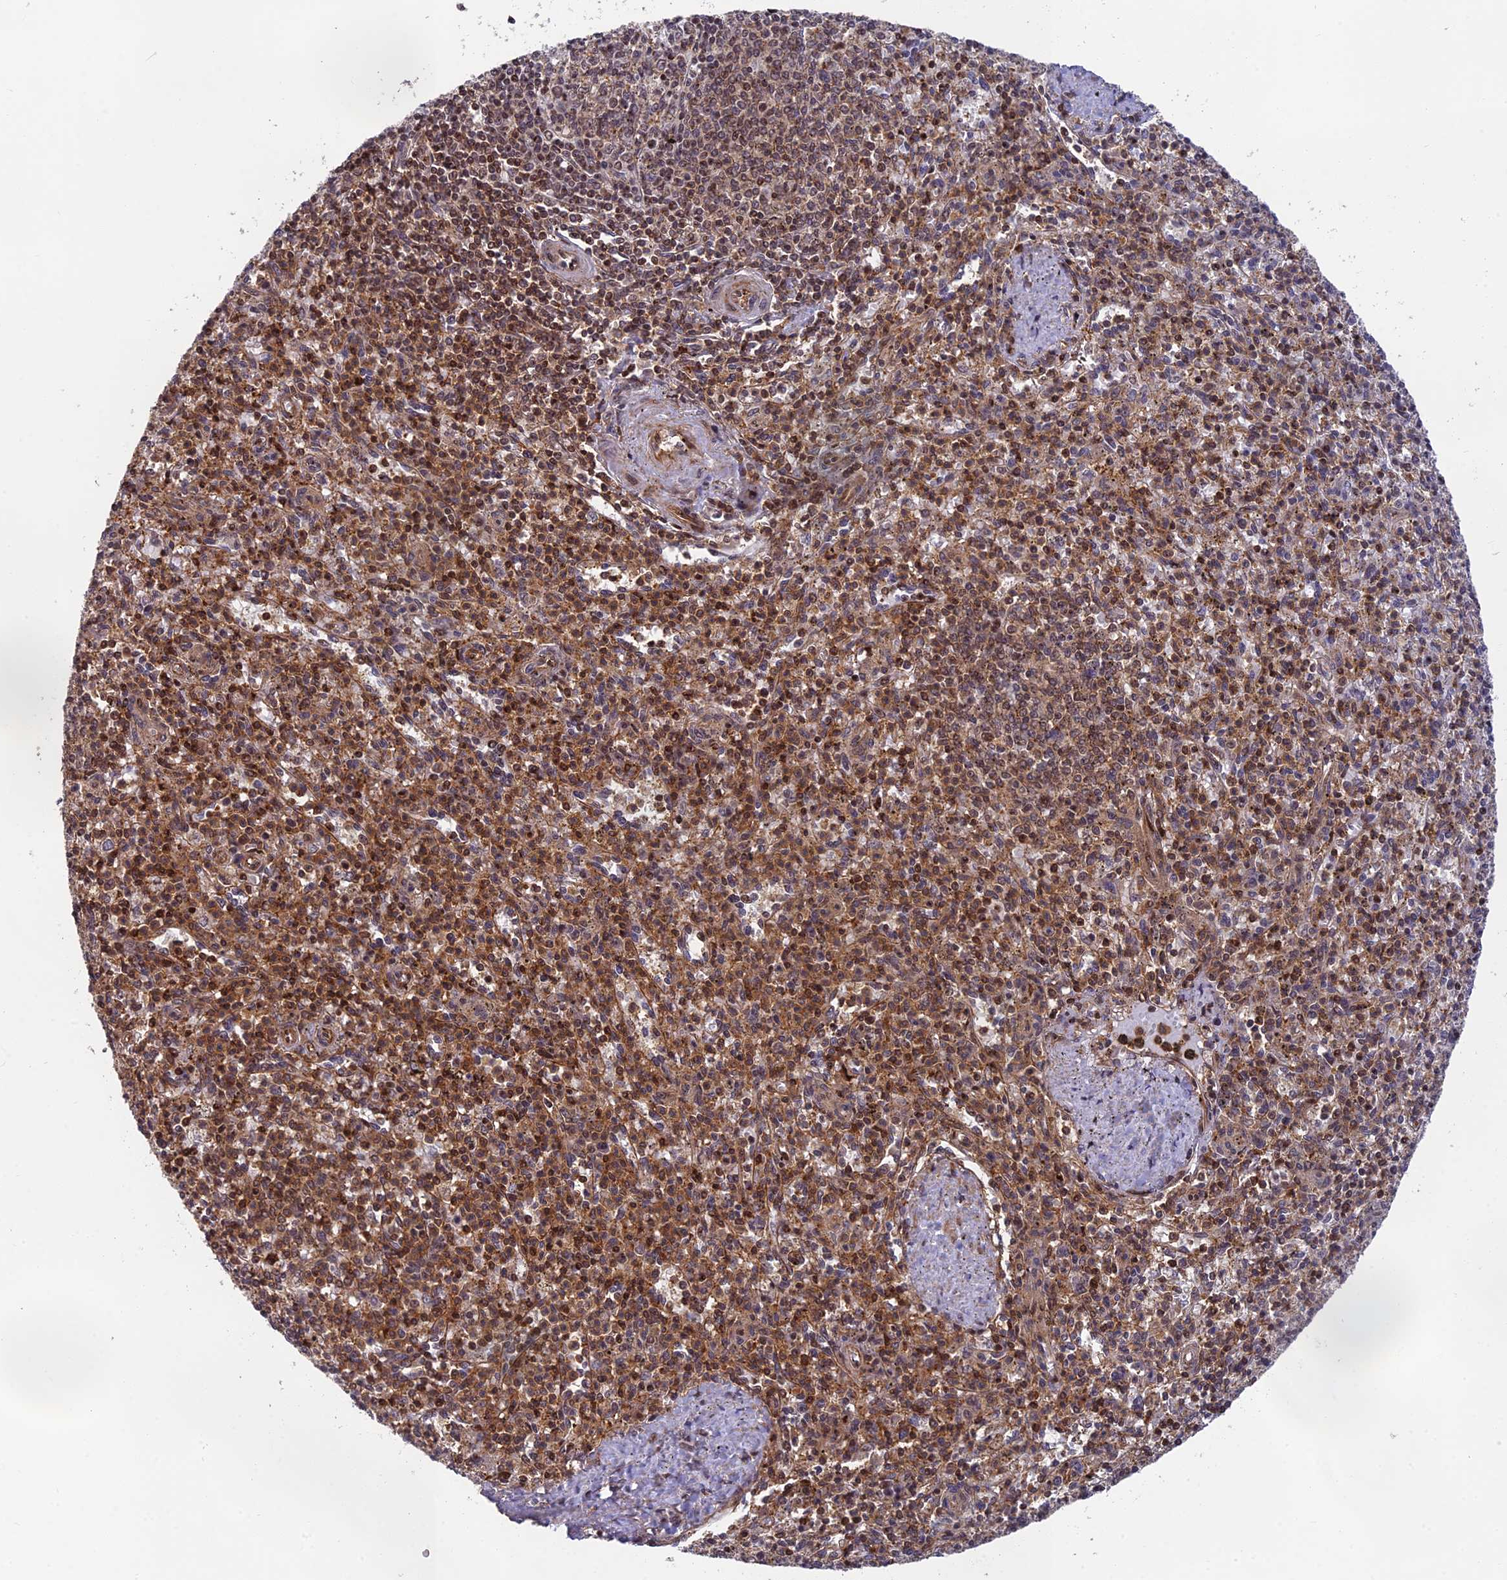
{"staining": {"intensity": "moderate", "quantity": "25%-75%", "location": "cytoplasmic/membranous,nuclear"}, "tissue": "spleen", "cell_type": "Cells in red pulp", "image_type": "normal", "snomed": [{"axis": "morphology", "description": "Normal tissue, NOS"}, {"axis": "topography", "description": "Spleen"}], "caption": "A high-resolution photomicrograph shows immunohistochemistry staining of unremarkable spleen, which reveals moderate cytoplasmic/membranous,nuclear positivity in about 25%-75% of cells in red pulp.", "gene": "OSBPL1A", "patient": {"sex": "male", "age": 72}}